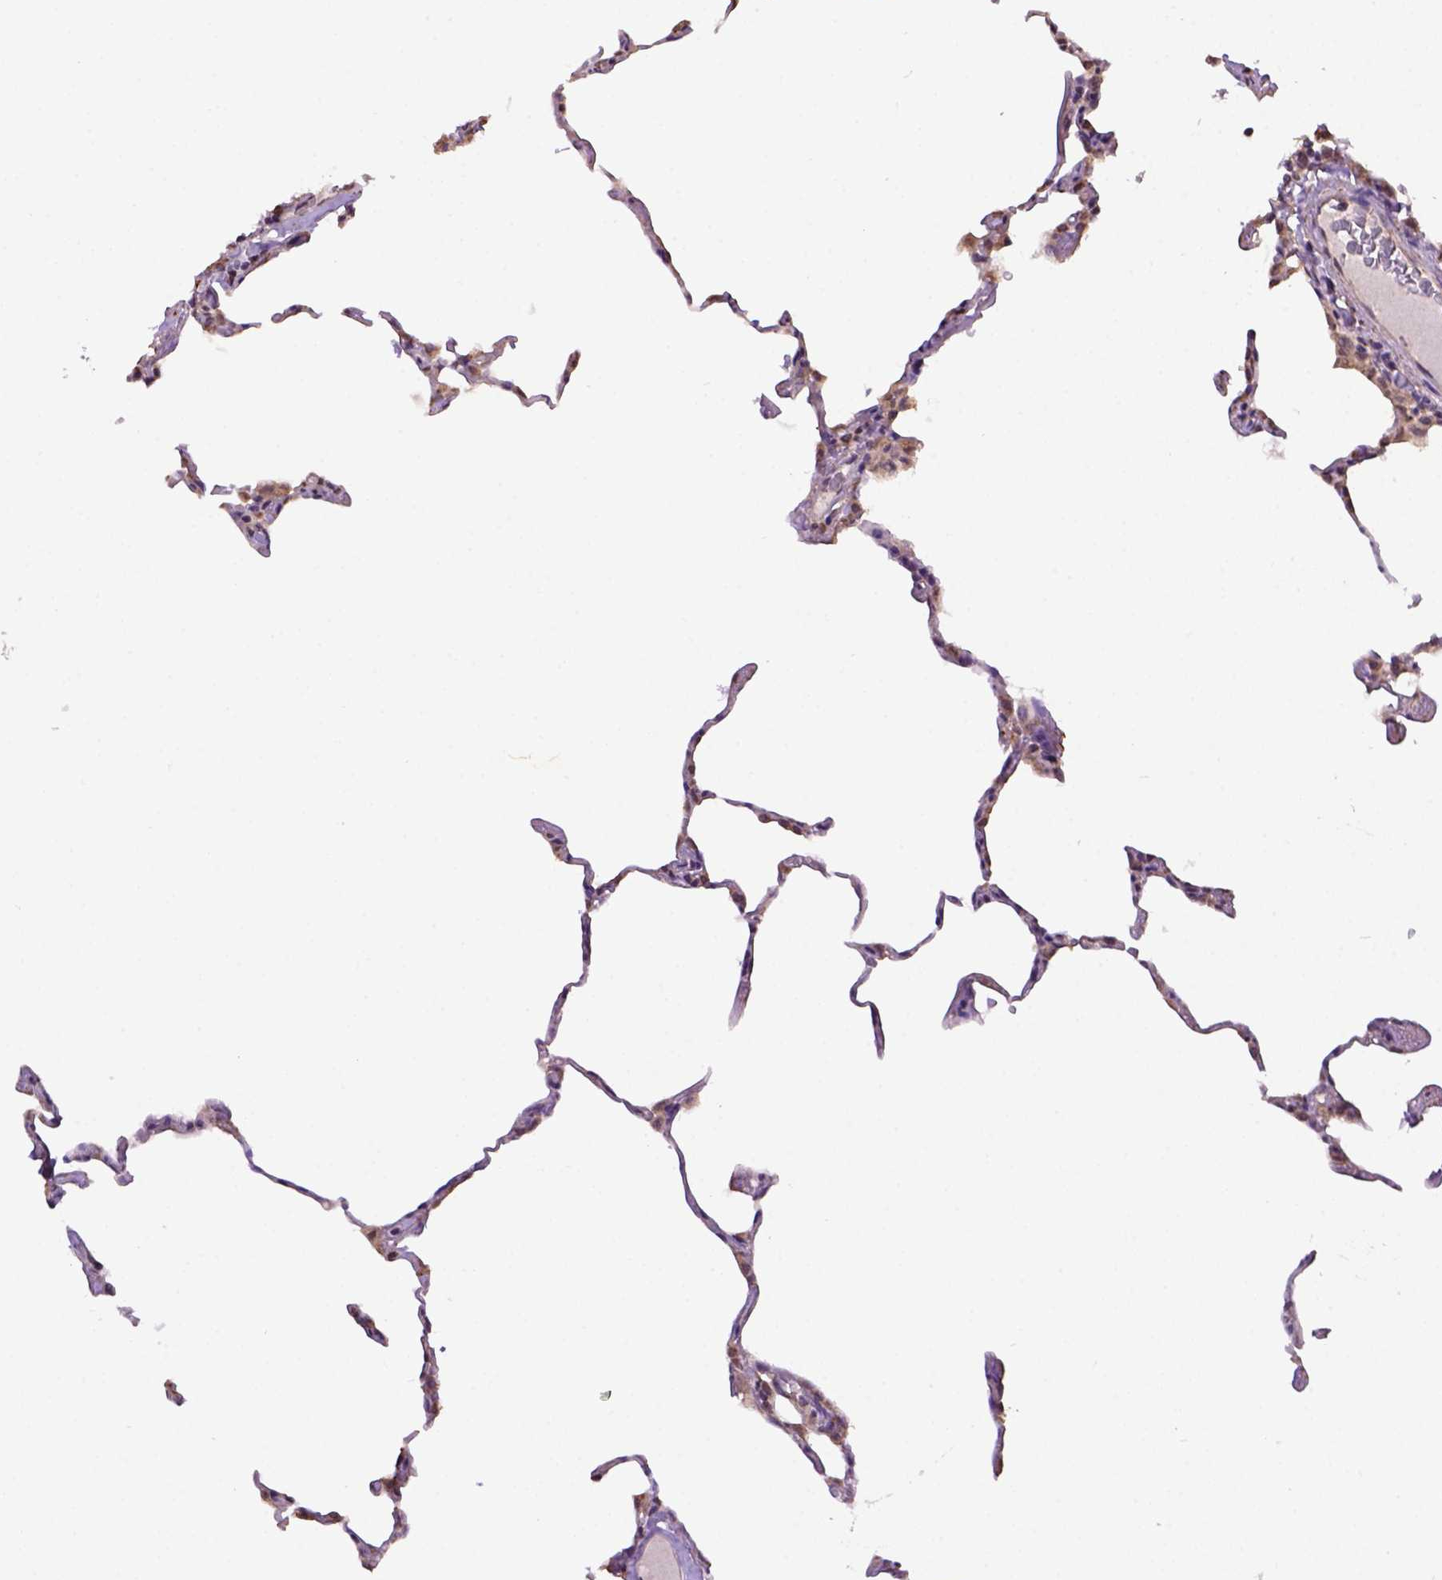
{"staining": {"intensity": "moderate", "quantity": "<25%", "location": "cytoplasmic/membranous"}, "tissue": "lung", "cell_type": "Alveolar cells", "image_type": "normal", "snomed": [{"axis": "morphology", "description": "Normal tissue, NOS"}, {"axis": "topography", "description": "Lung"}], "caption": "IHC micrograph of benign lung stained for a protein (brown), which demonstrates low levels of moderate cytoplasmic/membranous staining in approximately <25% of alveolar cells.", "gene": "WDR17", "patient": {"sex": "female", "age": 57}}